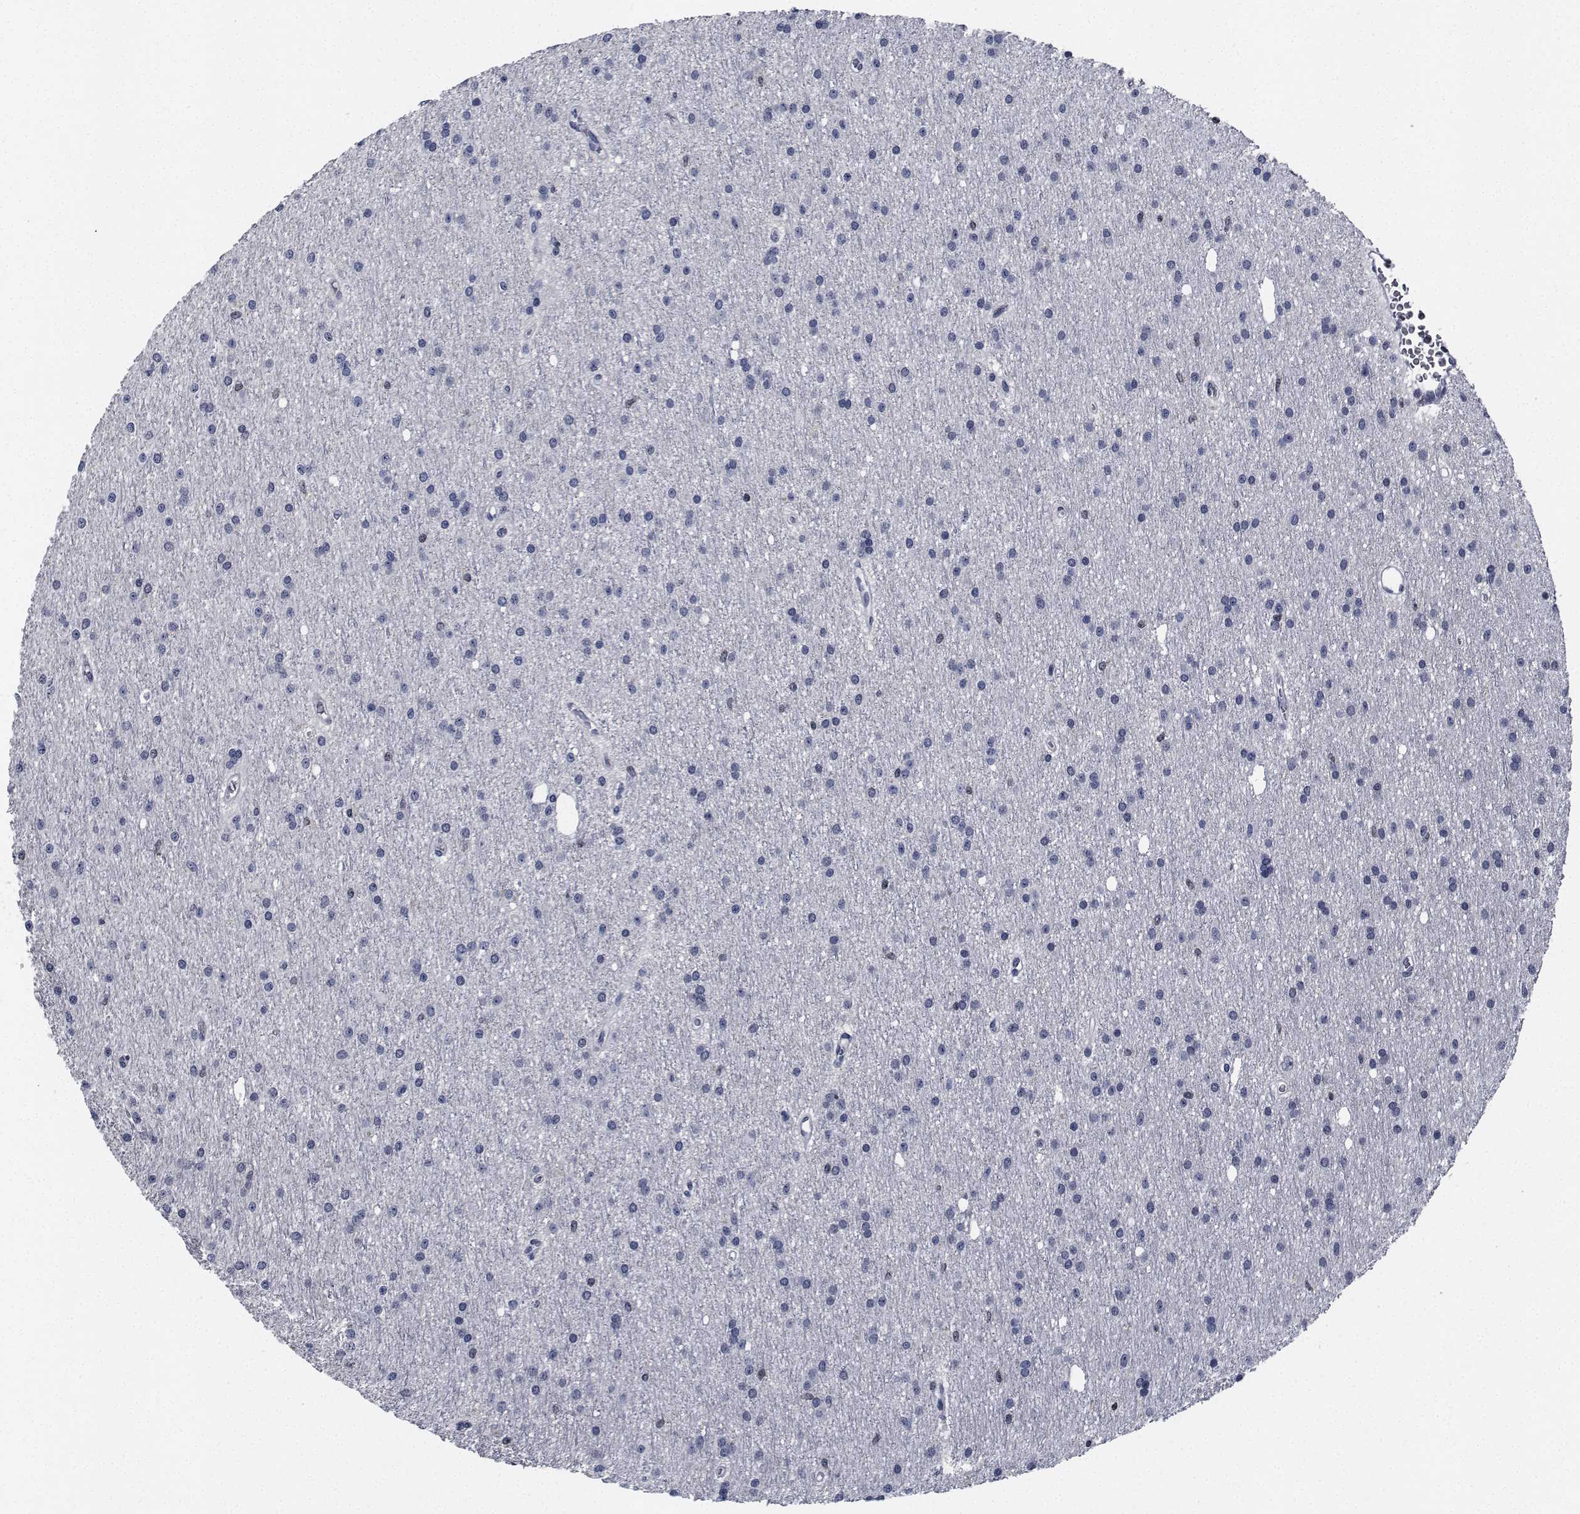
{"staining": {"intensity": "negative", "quantity": "none", "location": "none"}, "tissue": "glioma", "cell_type": "Tumor cells", "image_type": "cancer", "snomed": [{"axis": "morphology", "description": "Glioma, malignant, Low grade"}, {"axis": "topography", "description": "Brain"}], "caption": "Immunohistochemistry (IHC) micrograph of neoplastic tissue: glioma stained with DAB displays no significant protein positivity in tumor cells.", "gene": "NVL", "patient": {"sex": "male", "age": 27}}